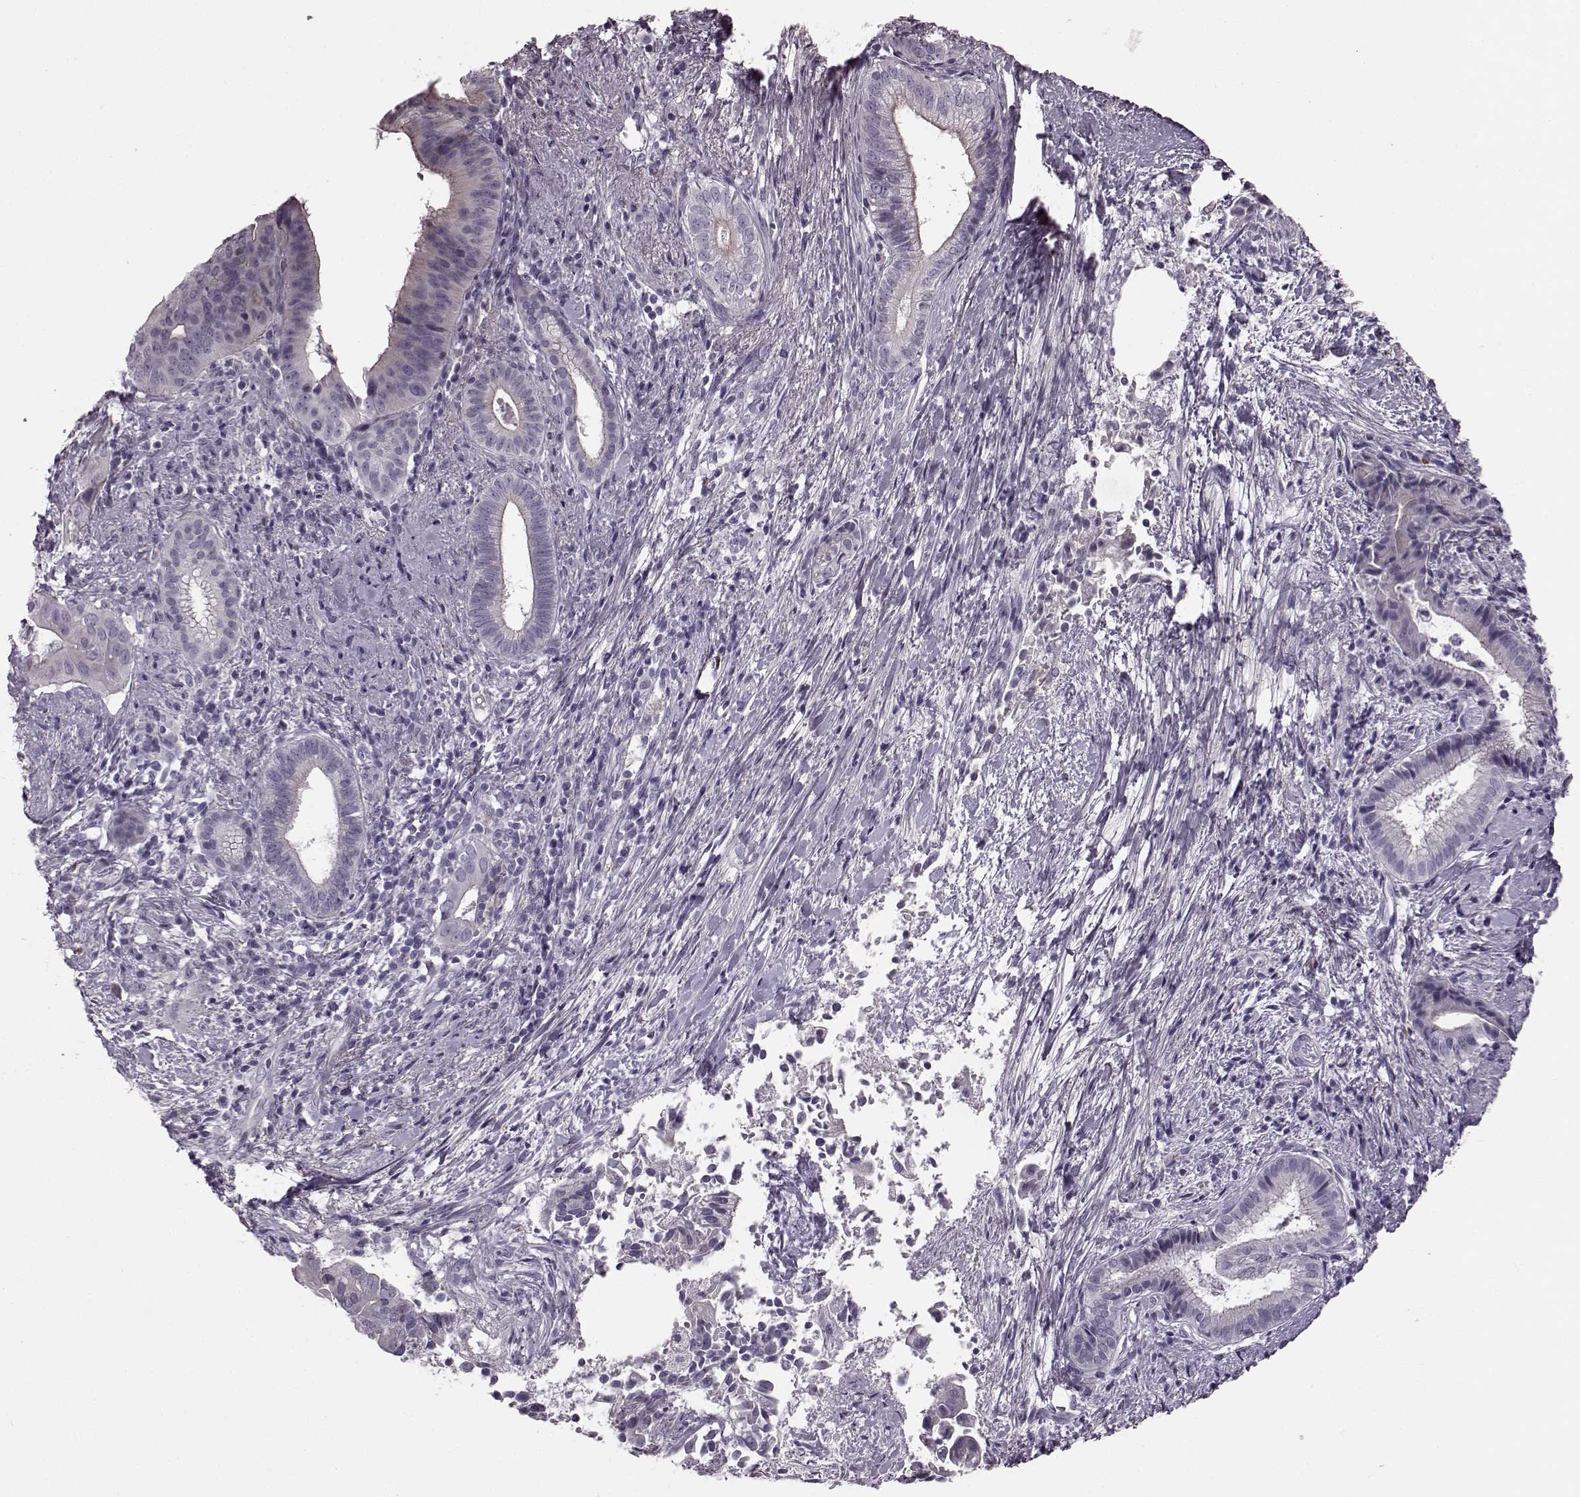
{"staining": {"intensity": "negative", "quantity": "none", "location": "none"}, "tissue": "pancreatic cancer", "cell_type": "Tumor cells", "image_type": "cancer", "snomed": [{"axis": "morphology", "description": "Adenocarcinoma, NOS"}, {"axis": "topography", "description": "Pancreas"}], "caption": "There is no significant staining in tumor cells of adenocarcinoma (pancreatic). (DAB immunohistochemistry with hematoxylin counter stain).", "gene": "SNTG1", "patient": {"sex": "male", "age": 61}}